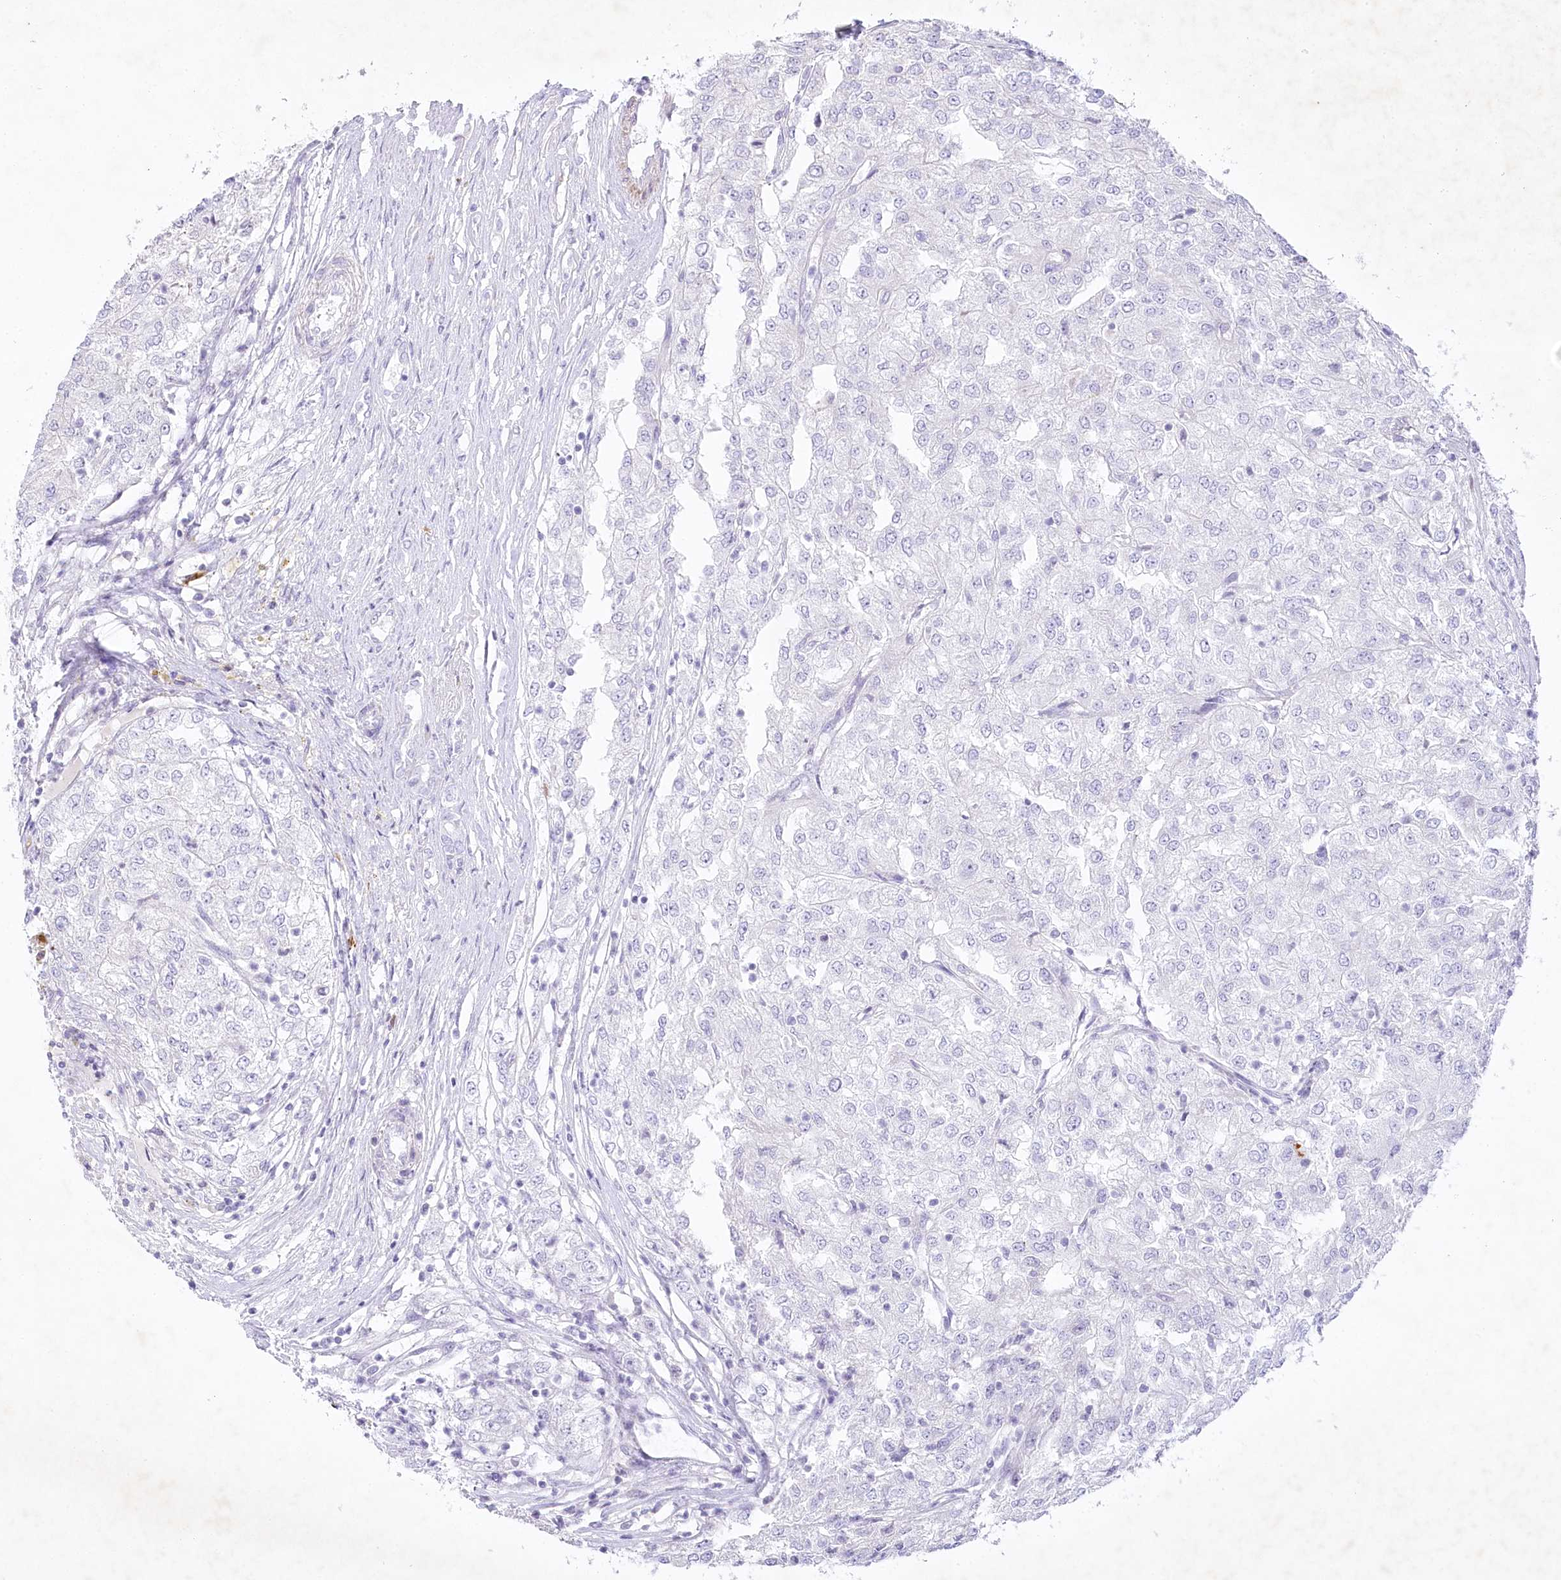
{"staining": {"intensity": "negative", "quantity": "none", "location": "none"}, "tissue": "renal cancer", "cell_type": "Tumor cells", "image_type": "cancer", "snomed": [{"axis": "morphology", "description": "Adenocarcinoma, NOS"}, {"axis": "topography", "description": "Kidney"}], "caption": "A micrograph of renal adenocarcinoma stained for a protein shows no brown staining in tumor cells. The staining was performed using DAB to visualize the protein expression in brown, while the nuclei were stained in blue with hematoxylin (Magnification: 20x).", "gene": "MYOZ1", "patient": {"sex": "female", "age": 54}}